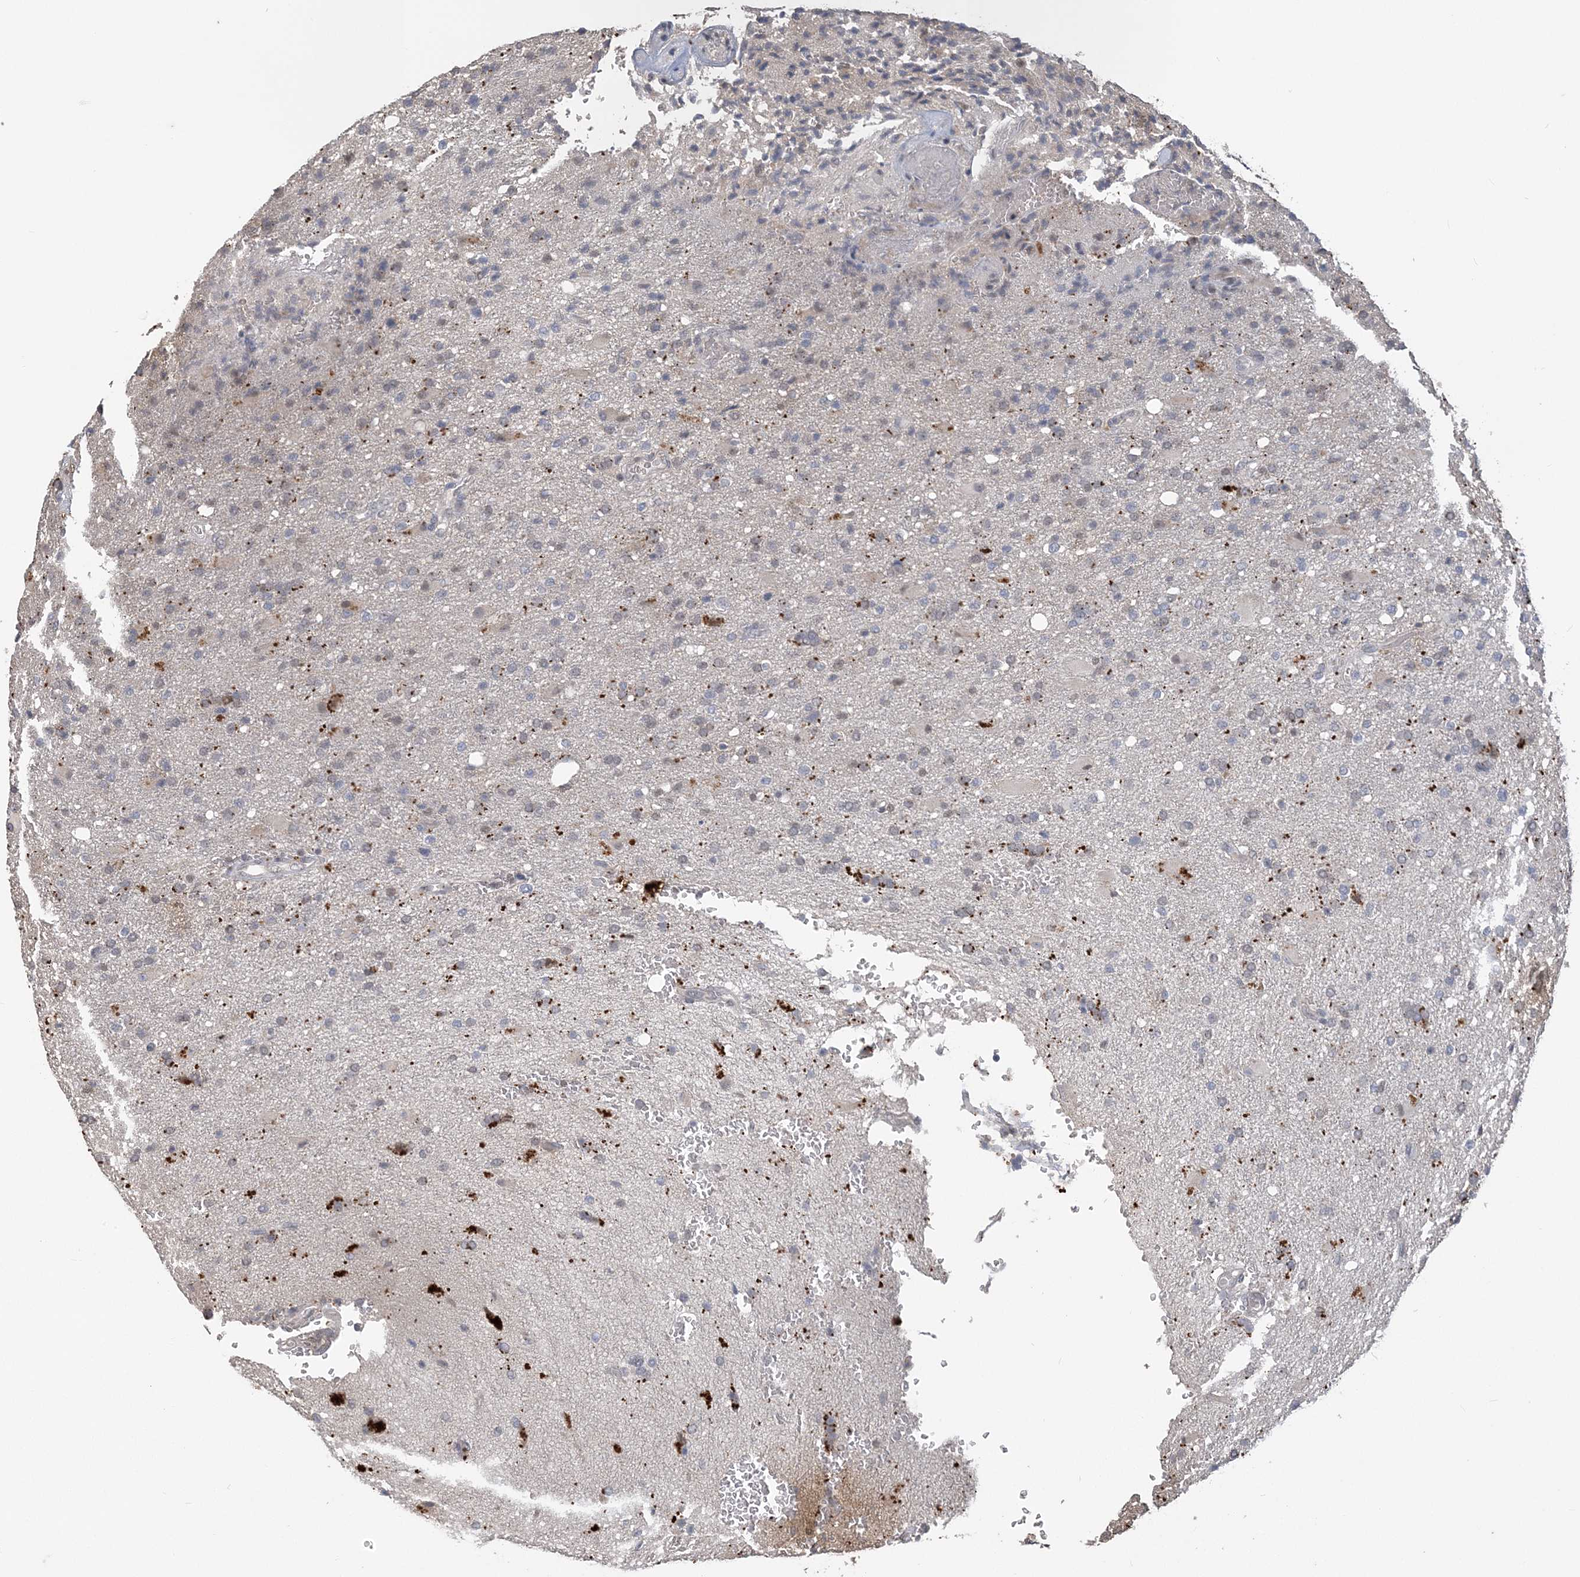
{"staining": {"intensity": "negative", "quantity": "none", "location": "none"}, "tissue": "glioma", "cell_type": "Tumor cells", "image_type": "cancer", "snomed": [{"axis": "morphology", "description": "Glioma, malignant, High grade"}, {"axis": "topography", "description": "Brain"}], "caption": "Tumor cells show no significant protein positivity in high-grade glioma (malignant). (DAB immunohistochemistry (IHC) visualized using brightfield microscopy, high magnification).", "gene": "ZBTB7A", "patient": {"sex": "male", "age": 71}}